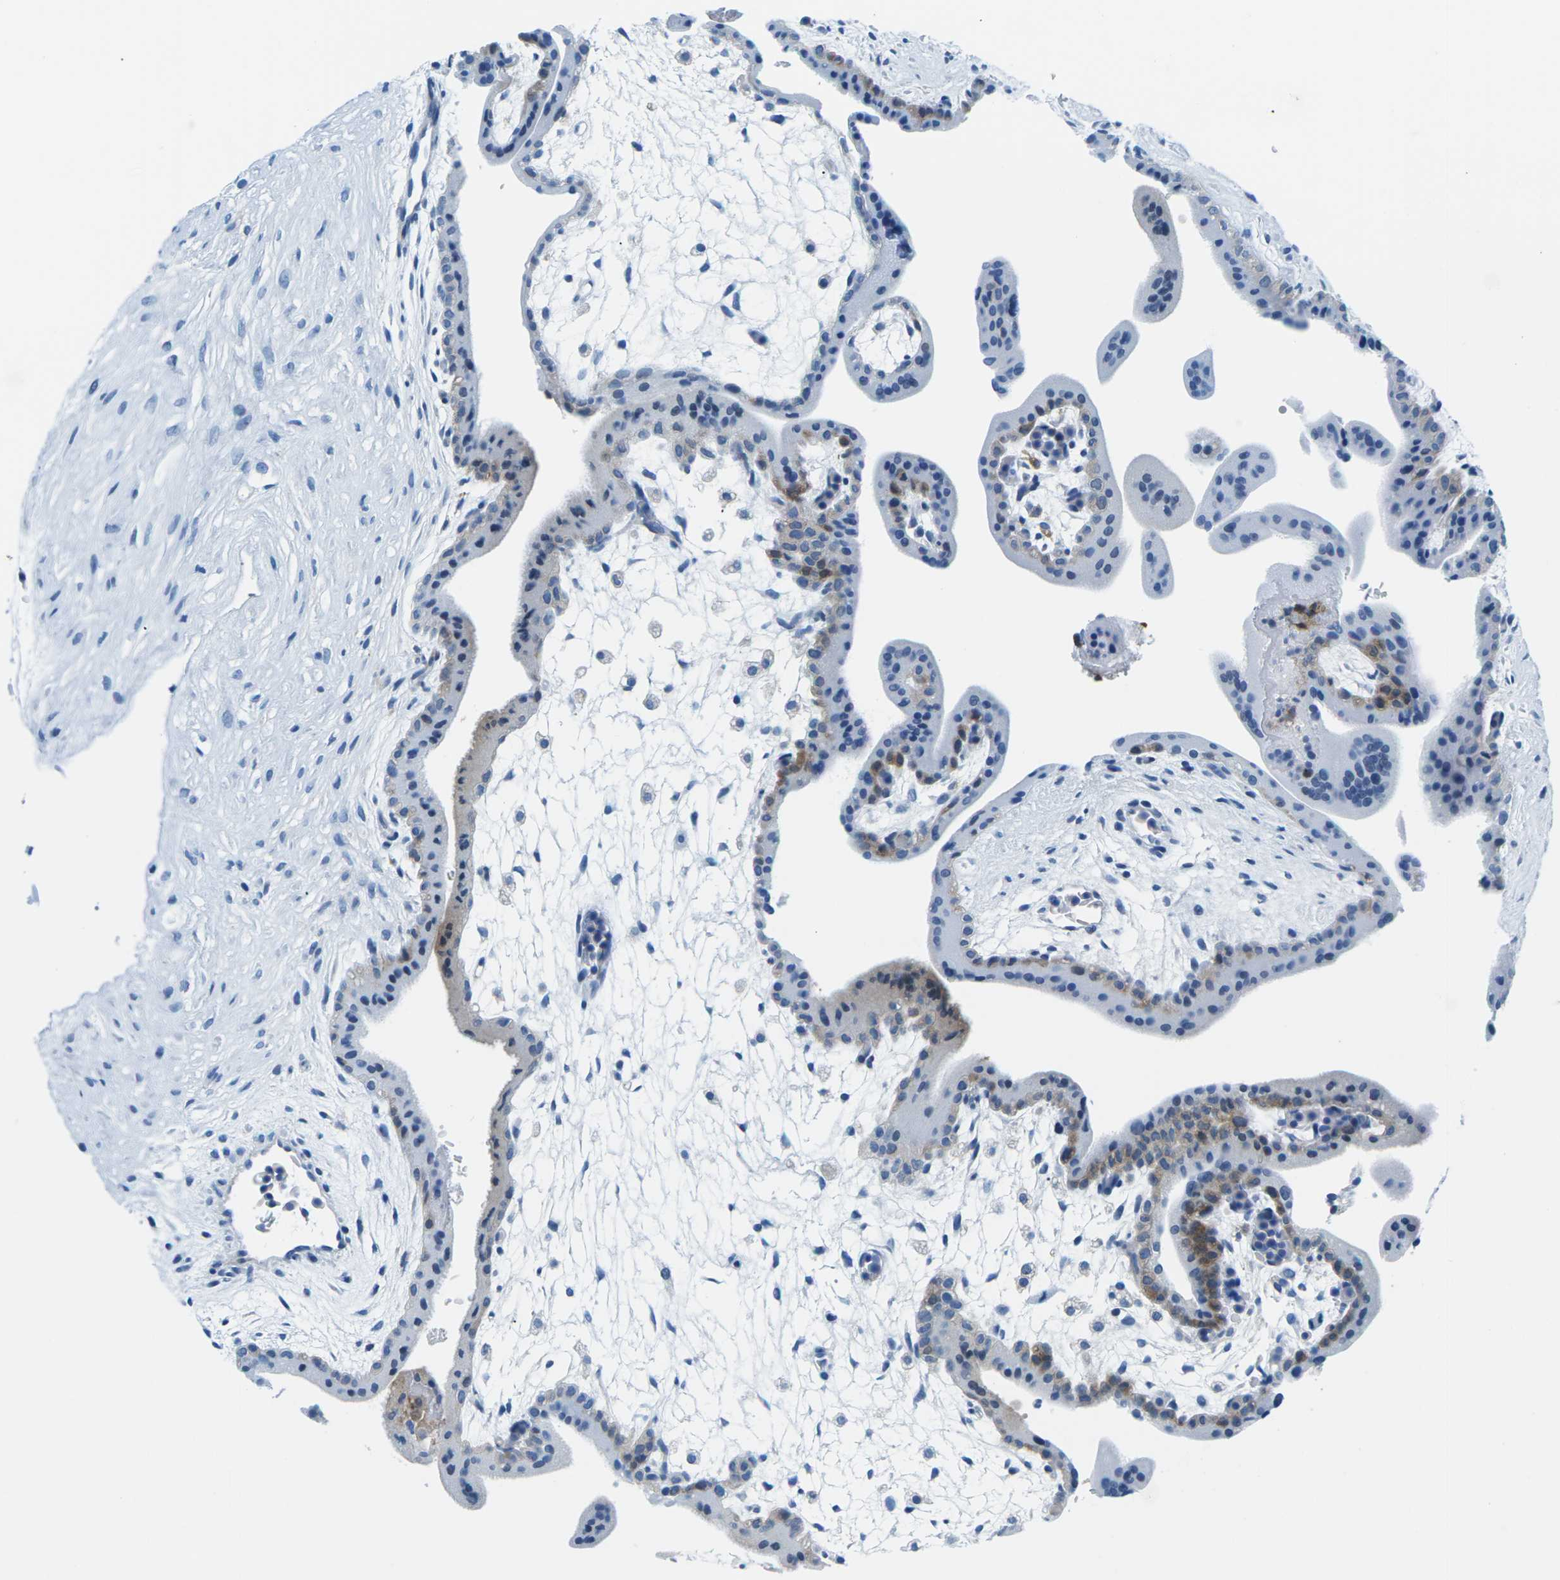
{"staining": {"intensity": "moderate", "quantity": "<25%", "location": "cytoplasmic/membranous"}, "tissue": "placenta", "cell_type": "Trophoblastic cells", "image_type": "normal", "snomed": [{"axis": "morphology", "description": "Normal tissue, NOS"}, {"axis": "topography", "description": "Placenta"}], "caption": "Normal placenta displays moderate cytoplasmic/membranous staining in about <25% of trophoblastic cells, visualized by immunohistochemistry. Nuclei are stained in blue.", "gene": "SOCS4", "patient": {"sex": "female", "age": 35}}